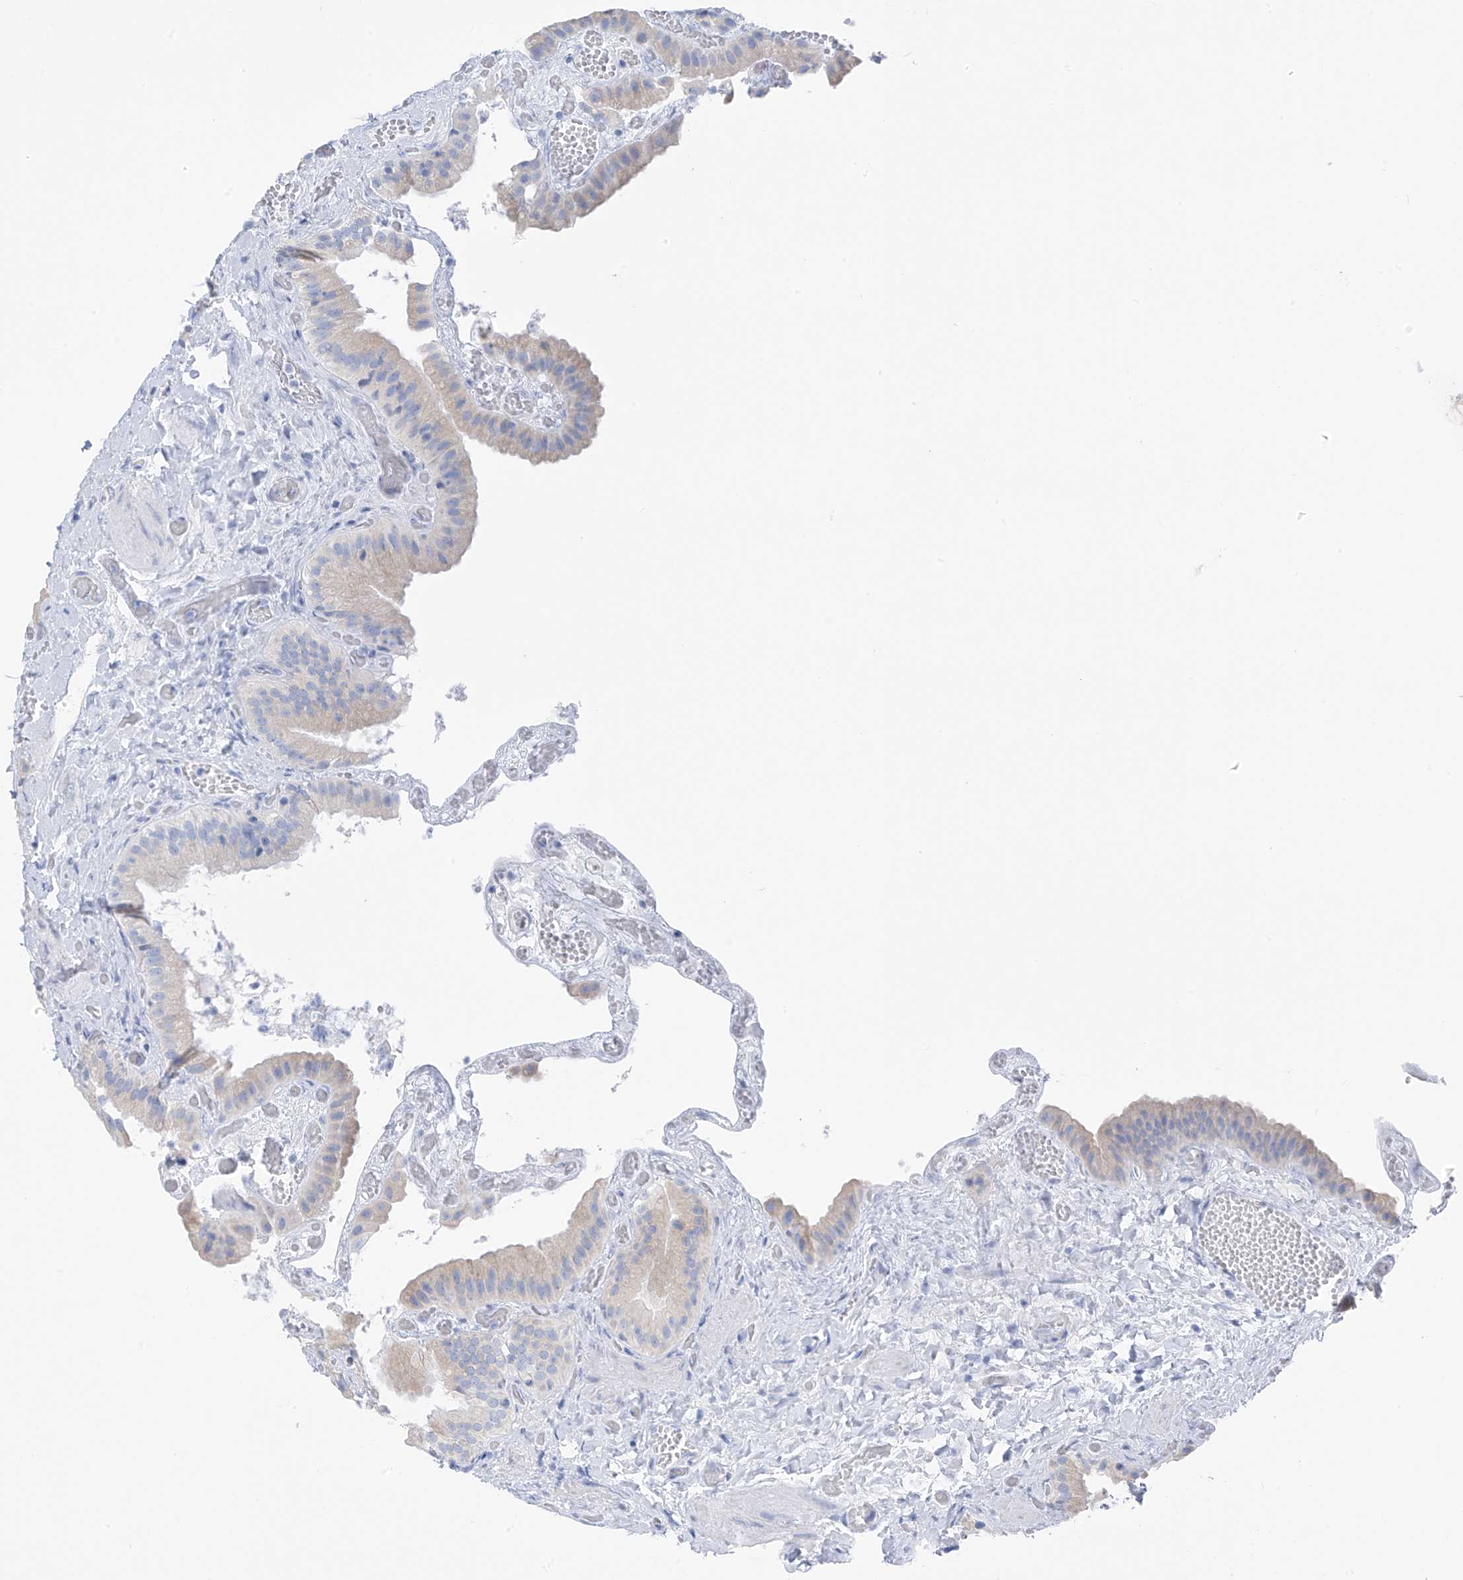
{"staining": {"intensity": "negative", "quantity": "none", "location": "none"}, "tissue": "gallbladder", "cell_type": "Glandular cells", "image_type": "normal", "snomed": [{"axis": "morphology", "description": "Normal tissue, NOS"}, {"axis": "topography", "description": "Gallbladder"}], "caption": "A photomicrograph of human gallbladder is negative for staining in glandular cells. (DAB (3,3'-diaminobenzidine) immunohistochemistry visualized using brightfield microscopy, high magnification).", "gene": "RCN2", "patient": {"sex": "female", "age": 64}}